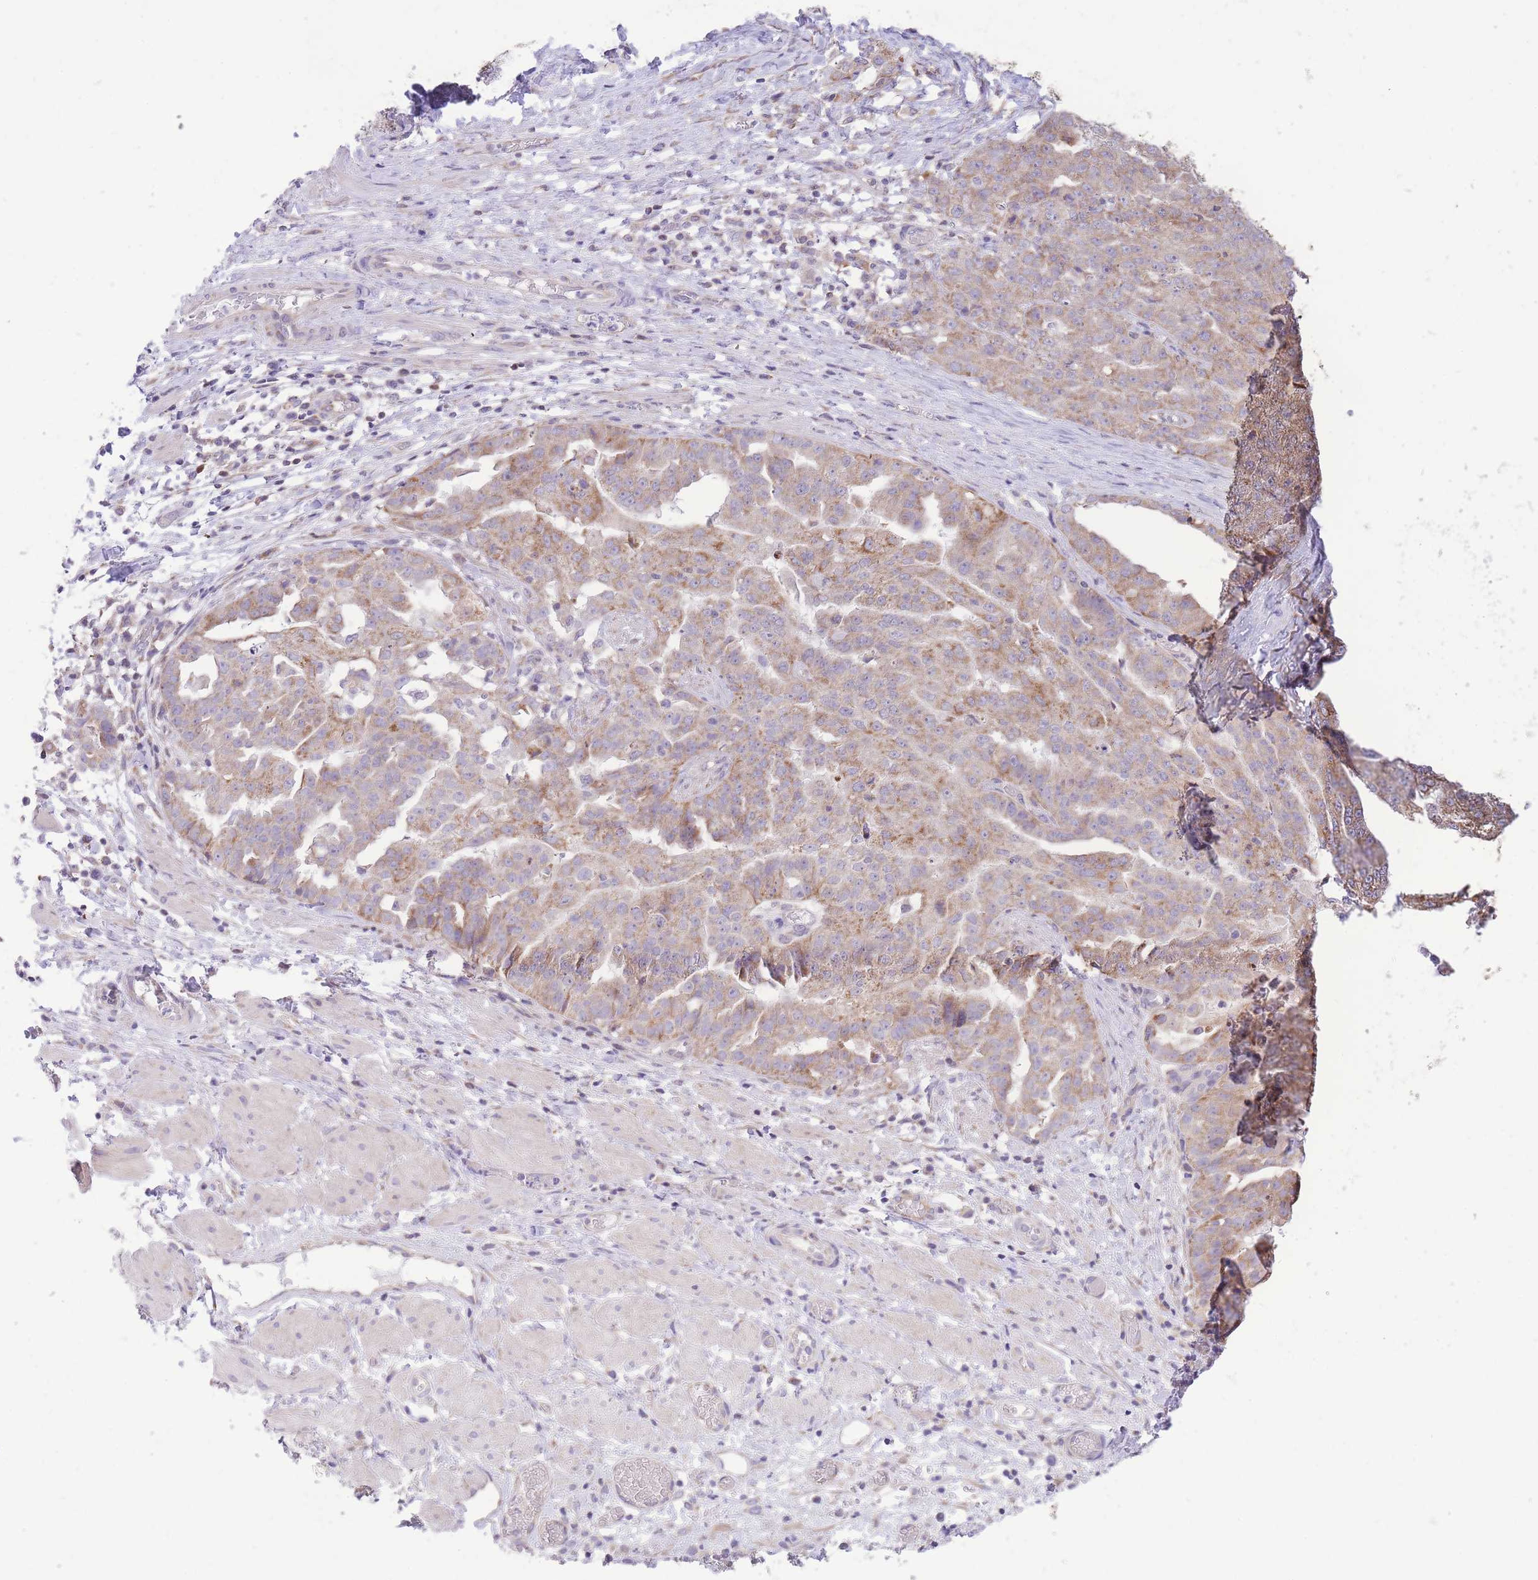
{"staining": {"intensity": "moderate", "quantity": "25%-75%", "location": "cytoplasmic/membranous"}, "tissue": "ovarian cancer", "cell_type": "Tumor cells", "image_type": "cancer", "snomed": [{"axis": "morphology", "description": "Cystadenocarcinoma, serous, NOS"}, {"axis": "topography", "description": "Ovary"}], "caption": "Immunohistochemistry (IHC) staining of ovarian serous cystadenocarcinoma, which exhibits medium levels of moderate cytoplasmic/membranous positivity in approximately 25%-75% of tumor cells indicating moderate cytoplasmic/membranous protein expression. The staining was performed using DAB (brown) for protein detection and nuclei were counterstained in hematoxylin (blue).", "gene": "TOPAZ1", "patient": {"sex": "female", "age": 58}}